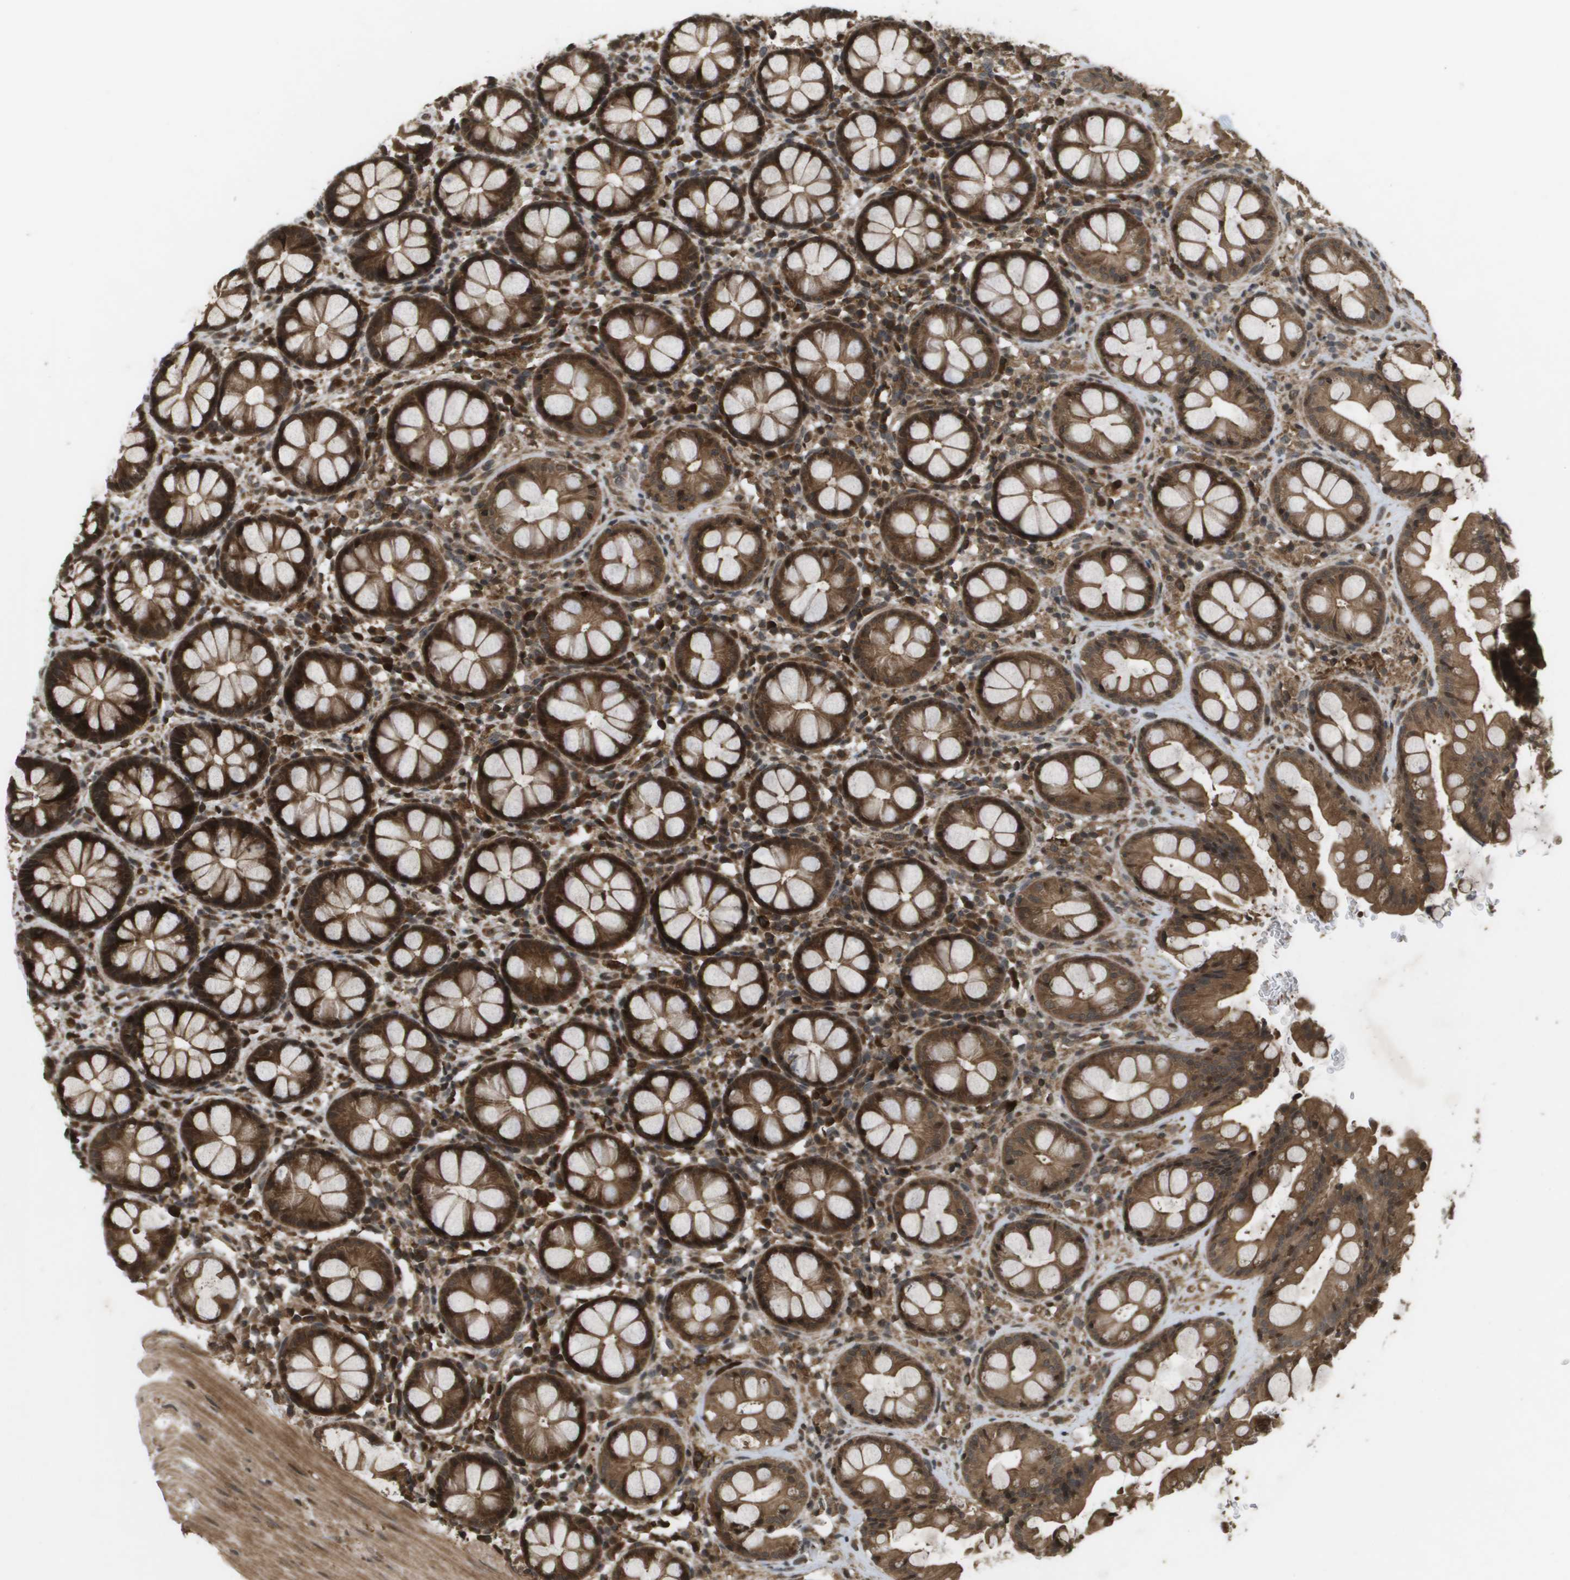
{"staining": {"intensity": "strong", "quantity": ">75%", "location": "cytoplasmic/membranous"}, "tissue": "rectum", "cell_type": "Glandular cells", "image_type": "normal", "snomed": [{"axis": "morphology", "description": "Normal tissue, NOS"}, {"axis": "topography", "description": "Rectum"}], "caption": "A high amount of strong cytoplasmic/membranous staining is identified in approximately >75% of glandular cells in unremarkable rectum. The protein is stained brown, and the nuclei are stained in blue (DAB IHC with brightfield microscopy, high magnification).", "gene": "KIF11", "patient": {"sex": "male", "age": 64}}